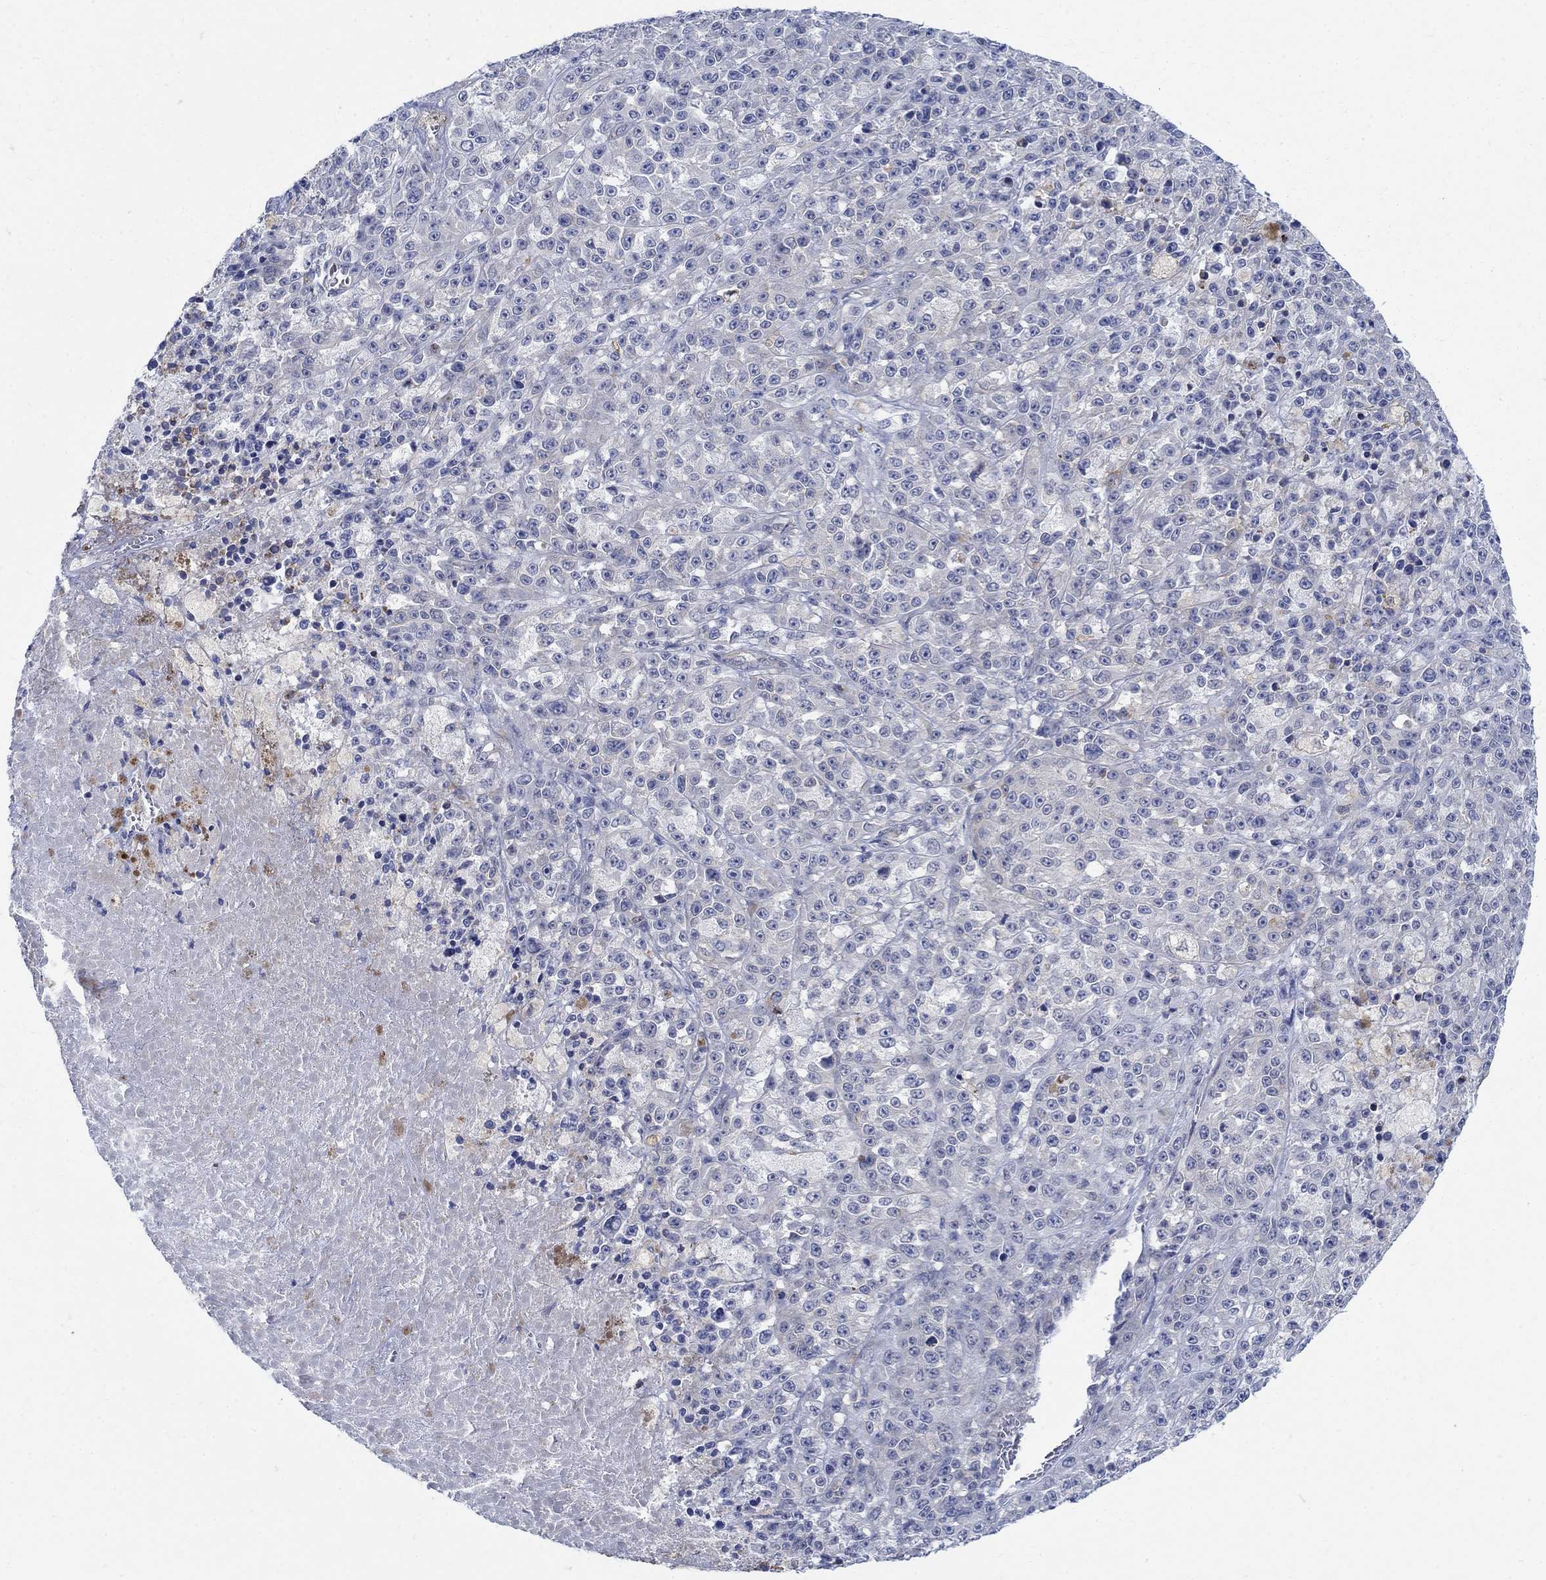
{"staining": {"intensity": "negative", "quantity": "none", "location": "none"}, "tissue": "melanoma", "cell_type": "Tumor cells", "image_type": "cancer", "snomed": [{"axis": "morphology", "description": "Malignant melanoma, NOS"}, {"axis": "topography", "description": "Skin"}], "caption": "Immunohistochemical staining of human melanoma displays no significant expression in tumor cells.", "gene": "PHF21B", "patient": {"sex": "female", "age": 58}}